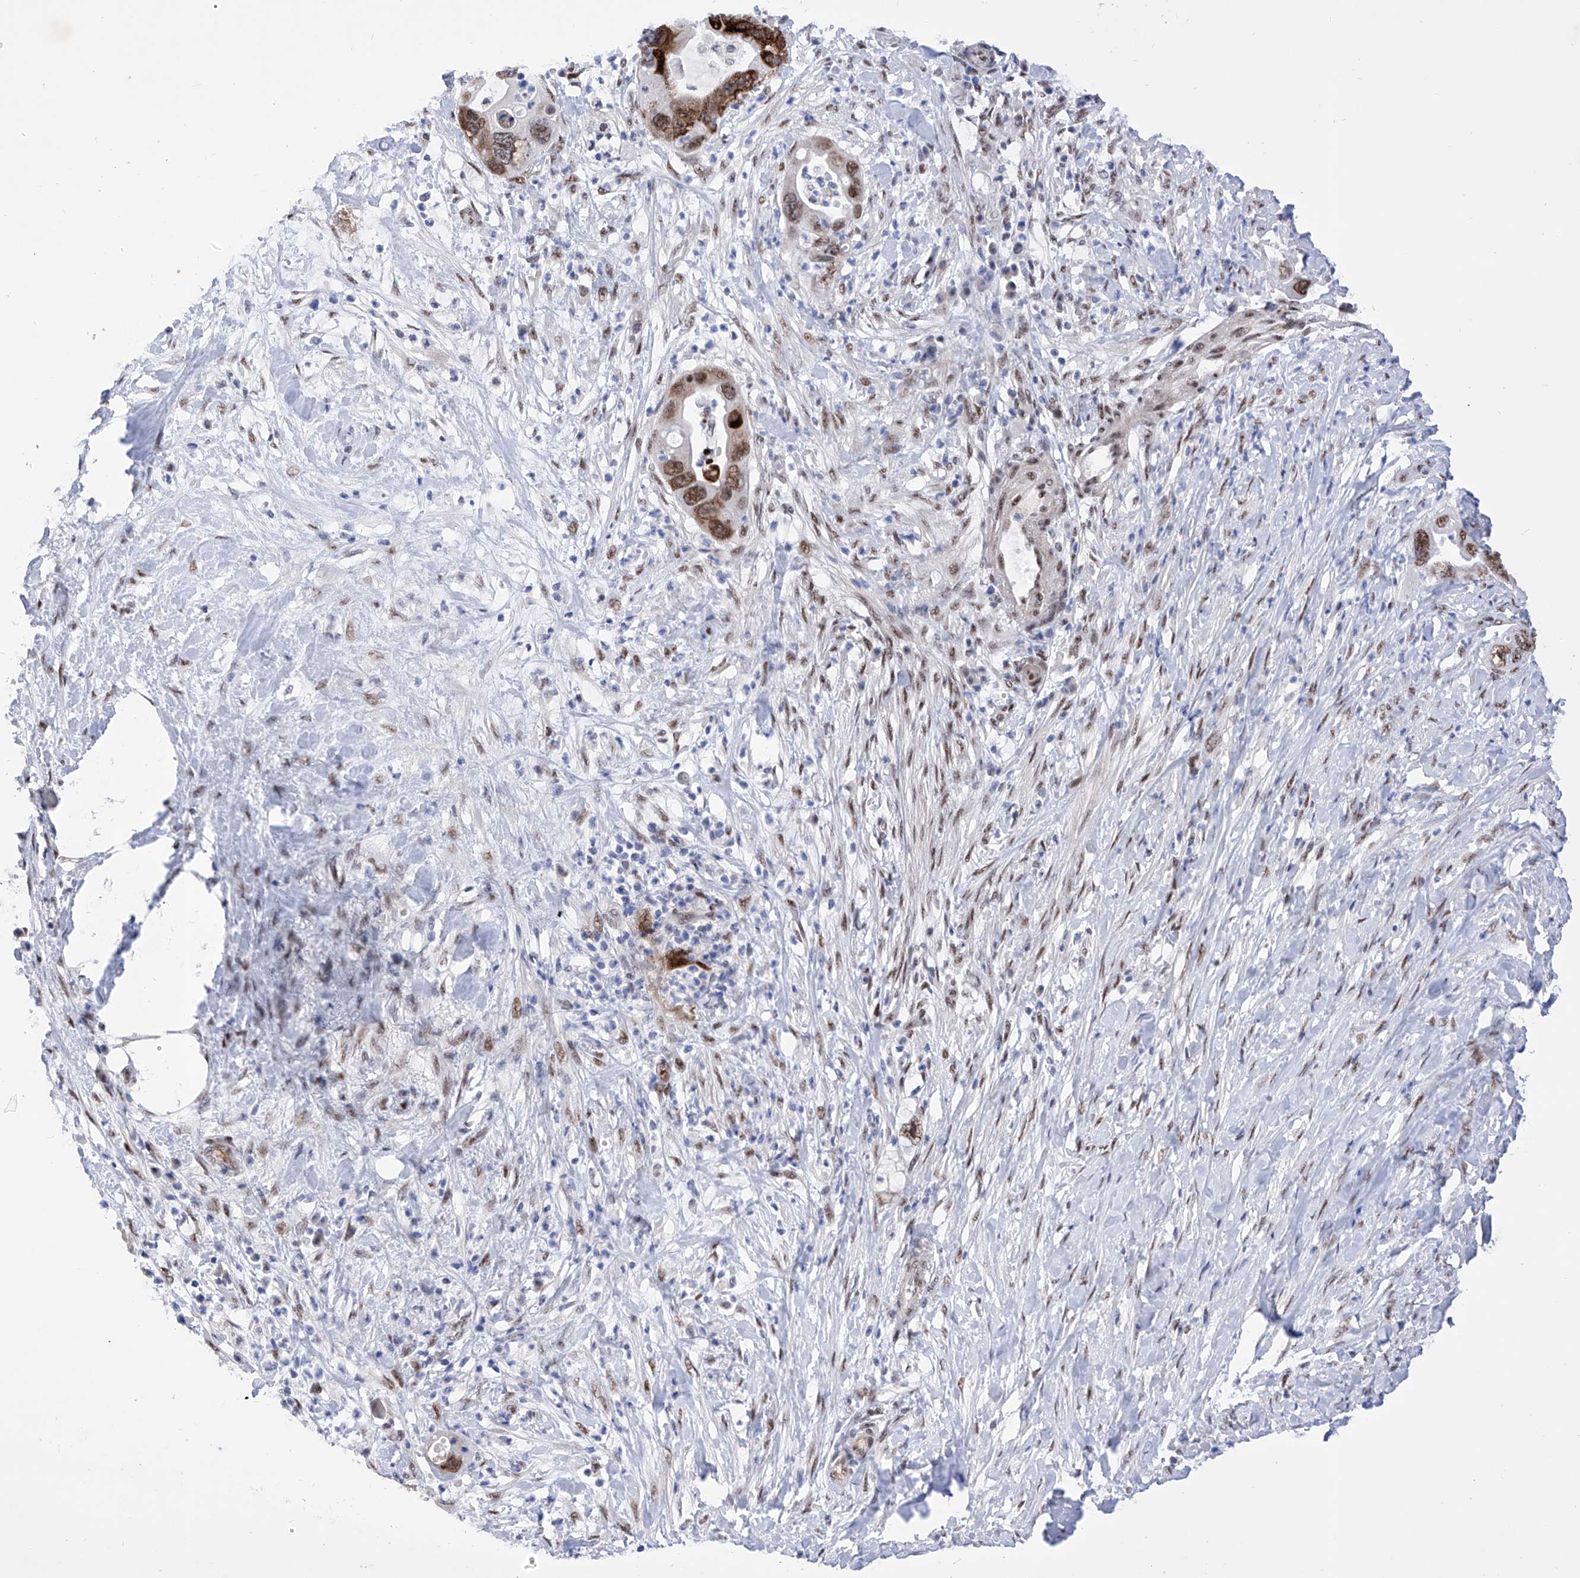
{"staining": {"intensity": "strong", "quantity": ">75%", "location": "cytoplasmic/membranous,nuclear"}, "tissue": "pancreatic cancer", "cell_type": "Tumor cells", "image_type": "cancer", "snomed": [{"axis": "morphology", "description": "Adenocarcinoma, NOS"}, {"axis": "topography", "description": "Pancreas"}], "caption": "IHC of pancreatic adenocarcinoma demonstrates high levels of strong cytoplasmic/membranous and nuclear expression in approximately >75% of tumor cells.", "gene": "ATN1", "patient": {"sex": "female", "age": 71}}